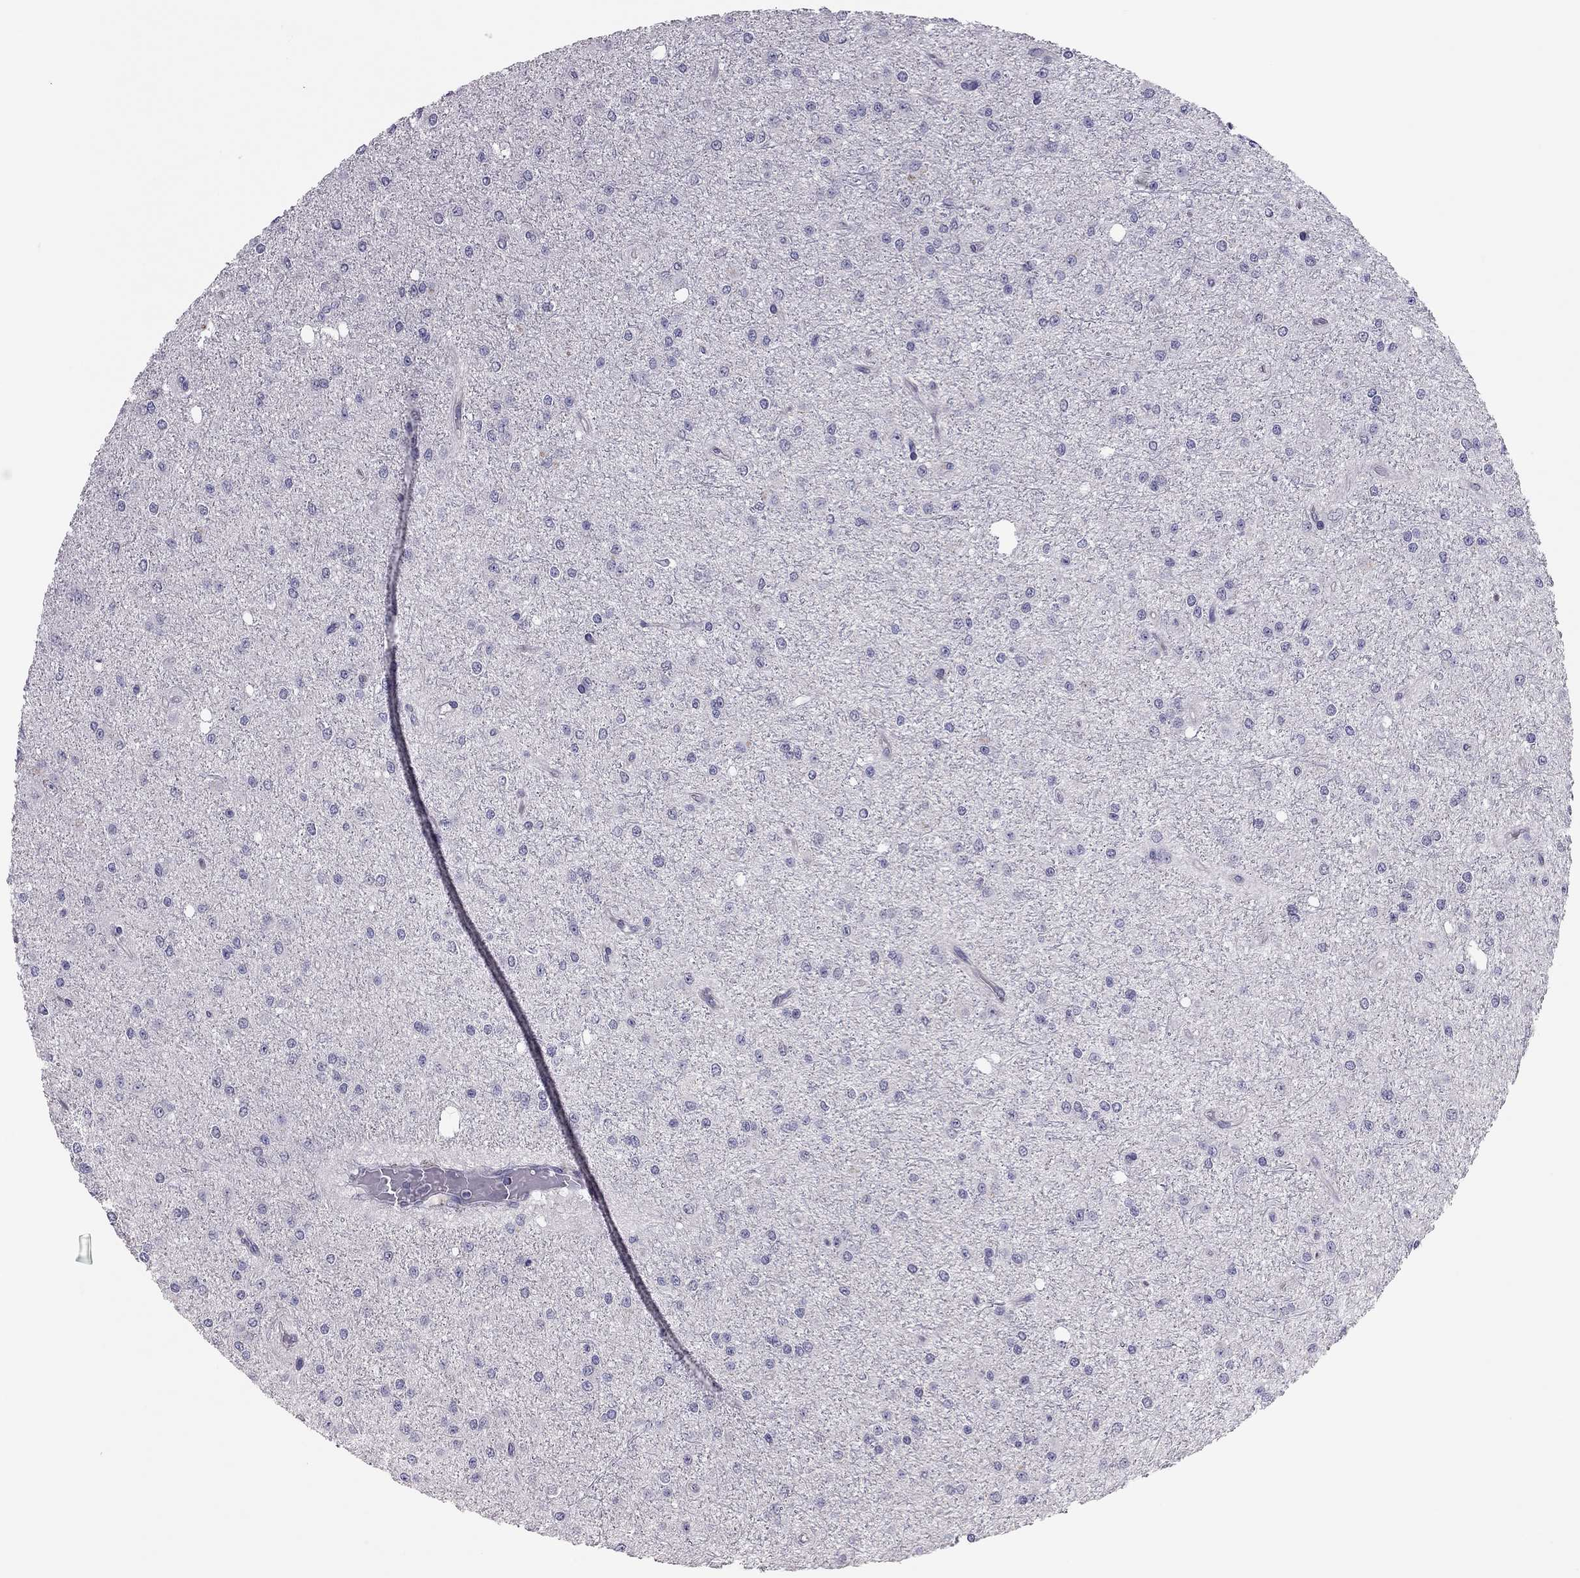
{"staining": {"intensity": "negative", "quantity": "none", "location": "none"}, "tissue": "glioma", "cell_type": "Tumor cells", "image_type": "cancer", "snomed": [{"axis": "morphology", "description": "Glioma, malignant, Low grade"}, {"axis": "topography", "description": "Brain"}], "caption": "DAB (3,3'-diaminobenzidine) immunohistochemical staining of human malignant glioma (low-grade) shows no significant positivity in tumor cells. The staining is performed using DAB (3,3'-diaminobenzidine) brown chromogen with nuclei counter-stained in using hematoxylin.", "gene": "ADORA2A", "patient": {"sex": "male", "age": 27}}